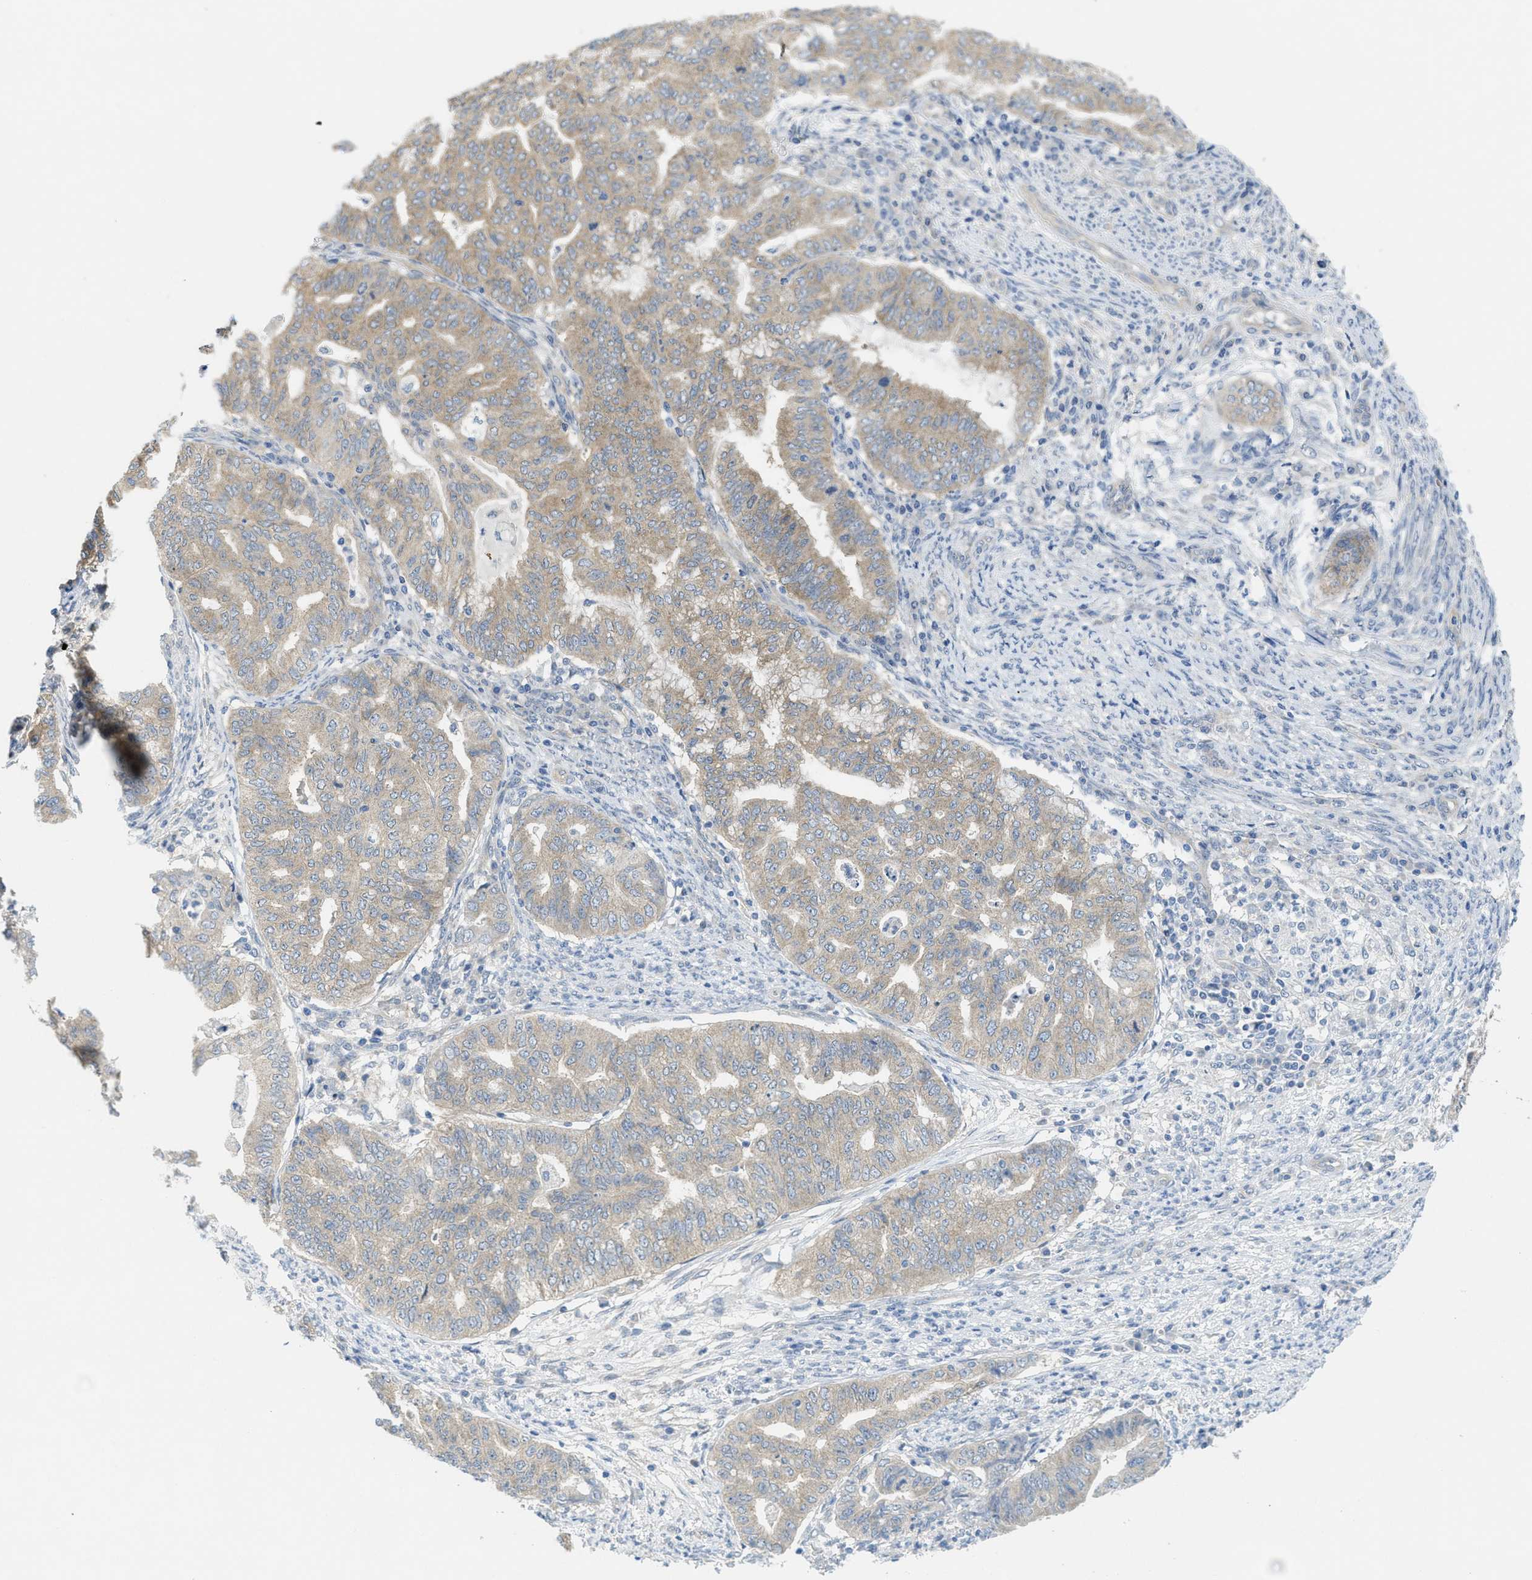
{"staining": {"intensity": "weak", "quantity": "25%-75%", "location": "cytoplasmic/membranous"}, "tissue": "endometrial cancer", "cell_type": "Tumor cells", "image_type": "cancer", "snomed": [{"axis": "morphology", "description": "Adenocarcinoma, NOS"}, {"axis": "topography", "description": "Endometrium"}], "caption": "An image of human endometrial cancer (adenocarcinoma) stained for a protein displays weak cytoplasmic/membranous brown staining in tumor cells.", "gene": "ZFYVE9", "patient": {"sex": "female", "age": 79}}